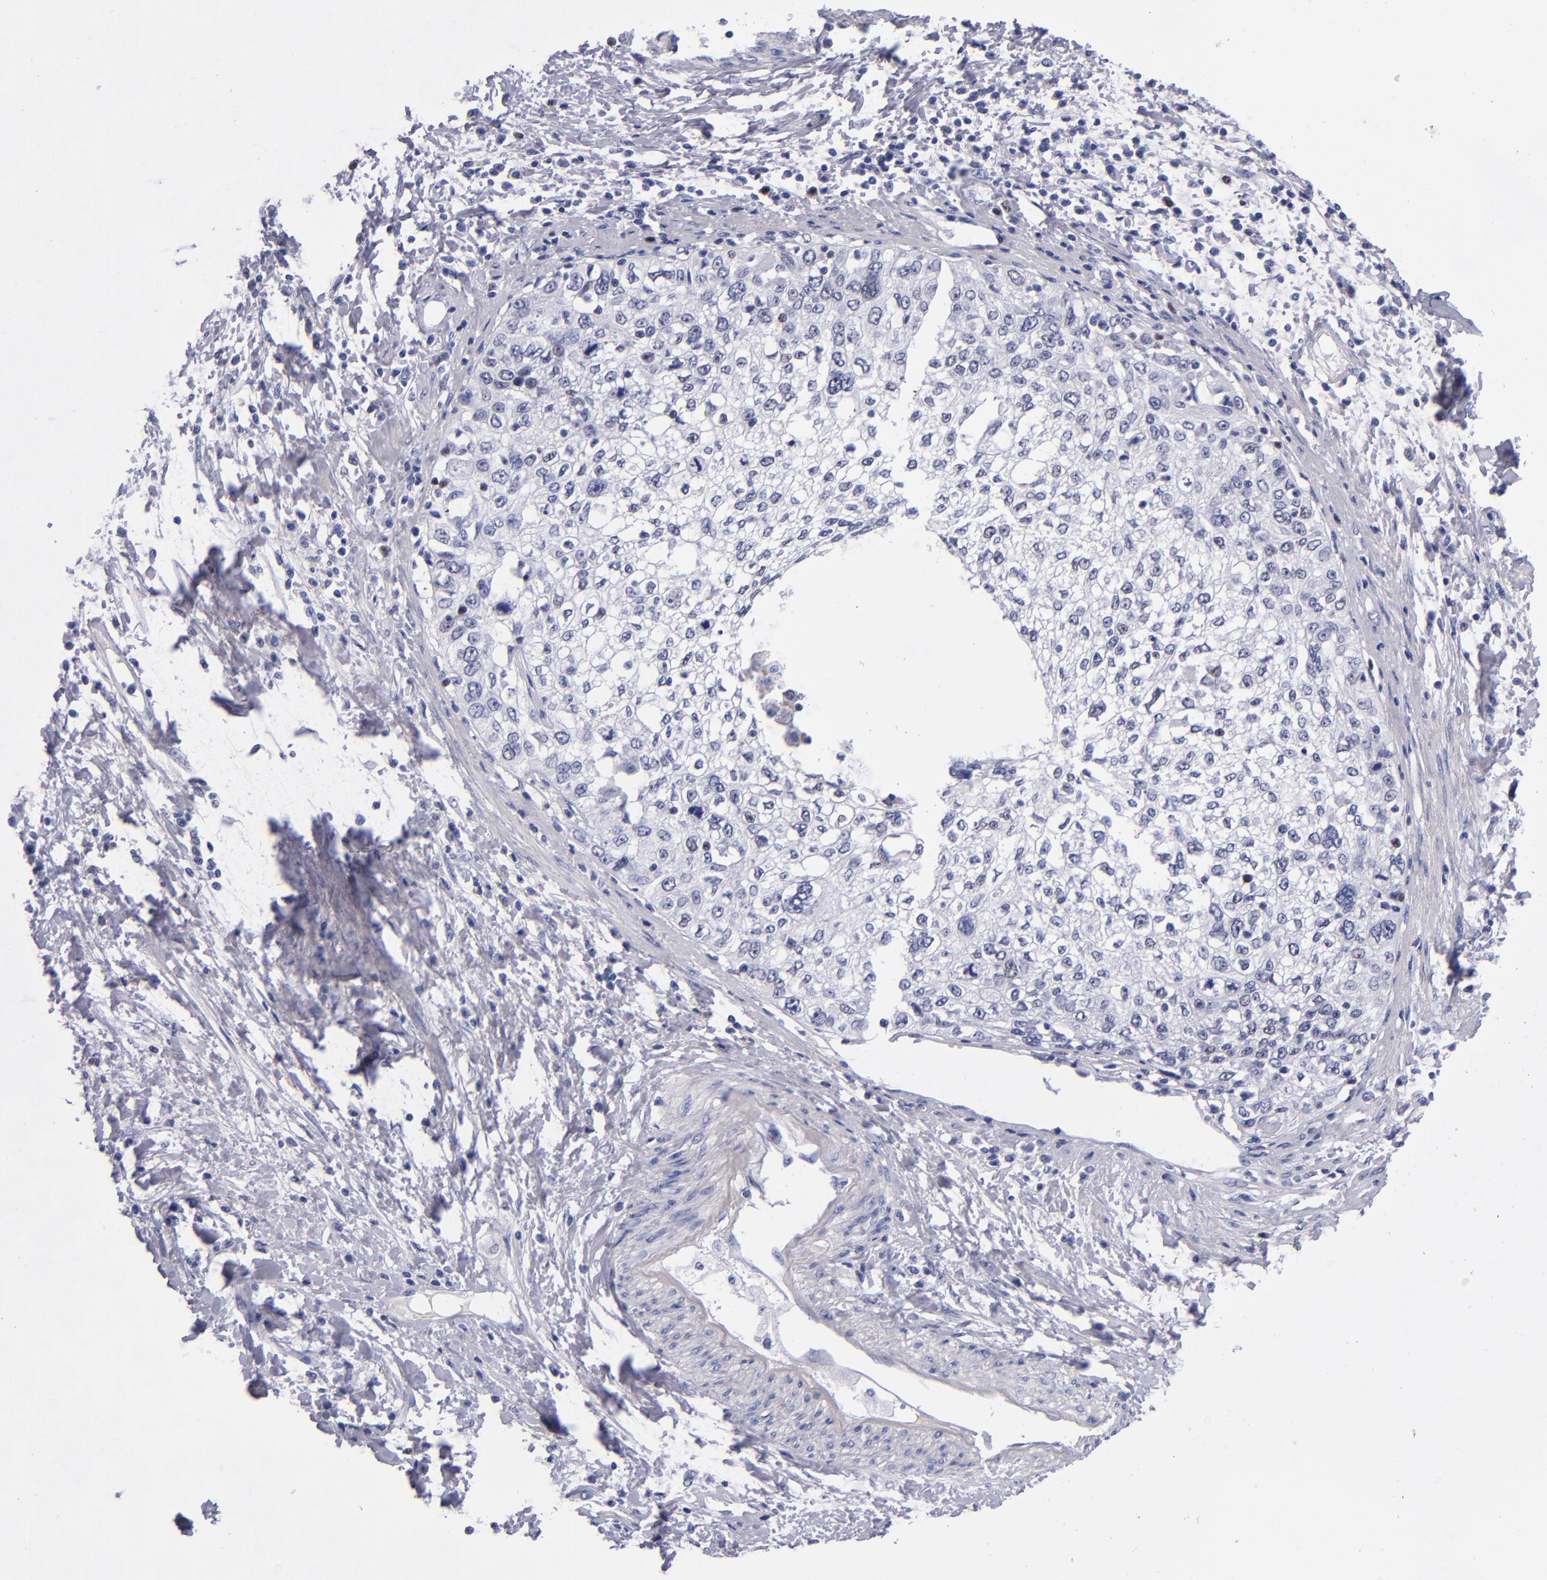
{"staining": {"intensity": "negative", "quantity": "none", "location": "none"}, "tissue": "cervical cancer", "cell_type": "Tumor cells", "image_type": "cancer", "snomed": [{"axis": "morphology", "description": "Squamous cell carcinoma, NOS"}, {"axis": "topography", "description": "Cervix"}], "caption": "IHC of cervical squamous cell carcinoma reveals no staining in tumor cells.", "gene": "MCM7", "patient": {"sex": "female", "age": 57}}